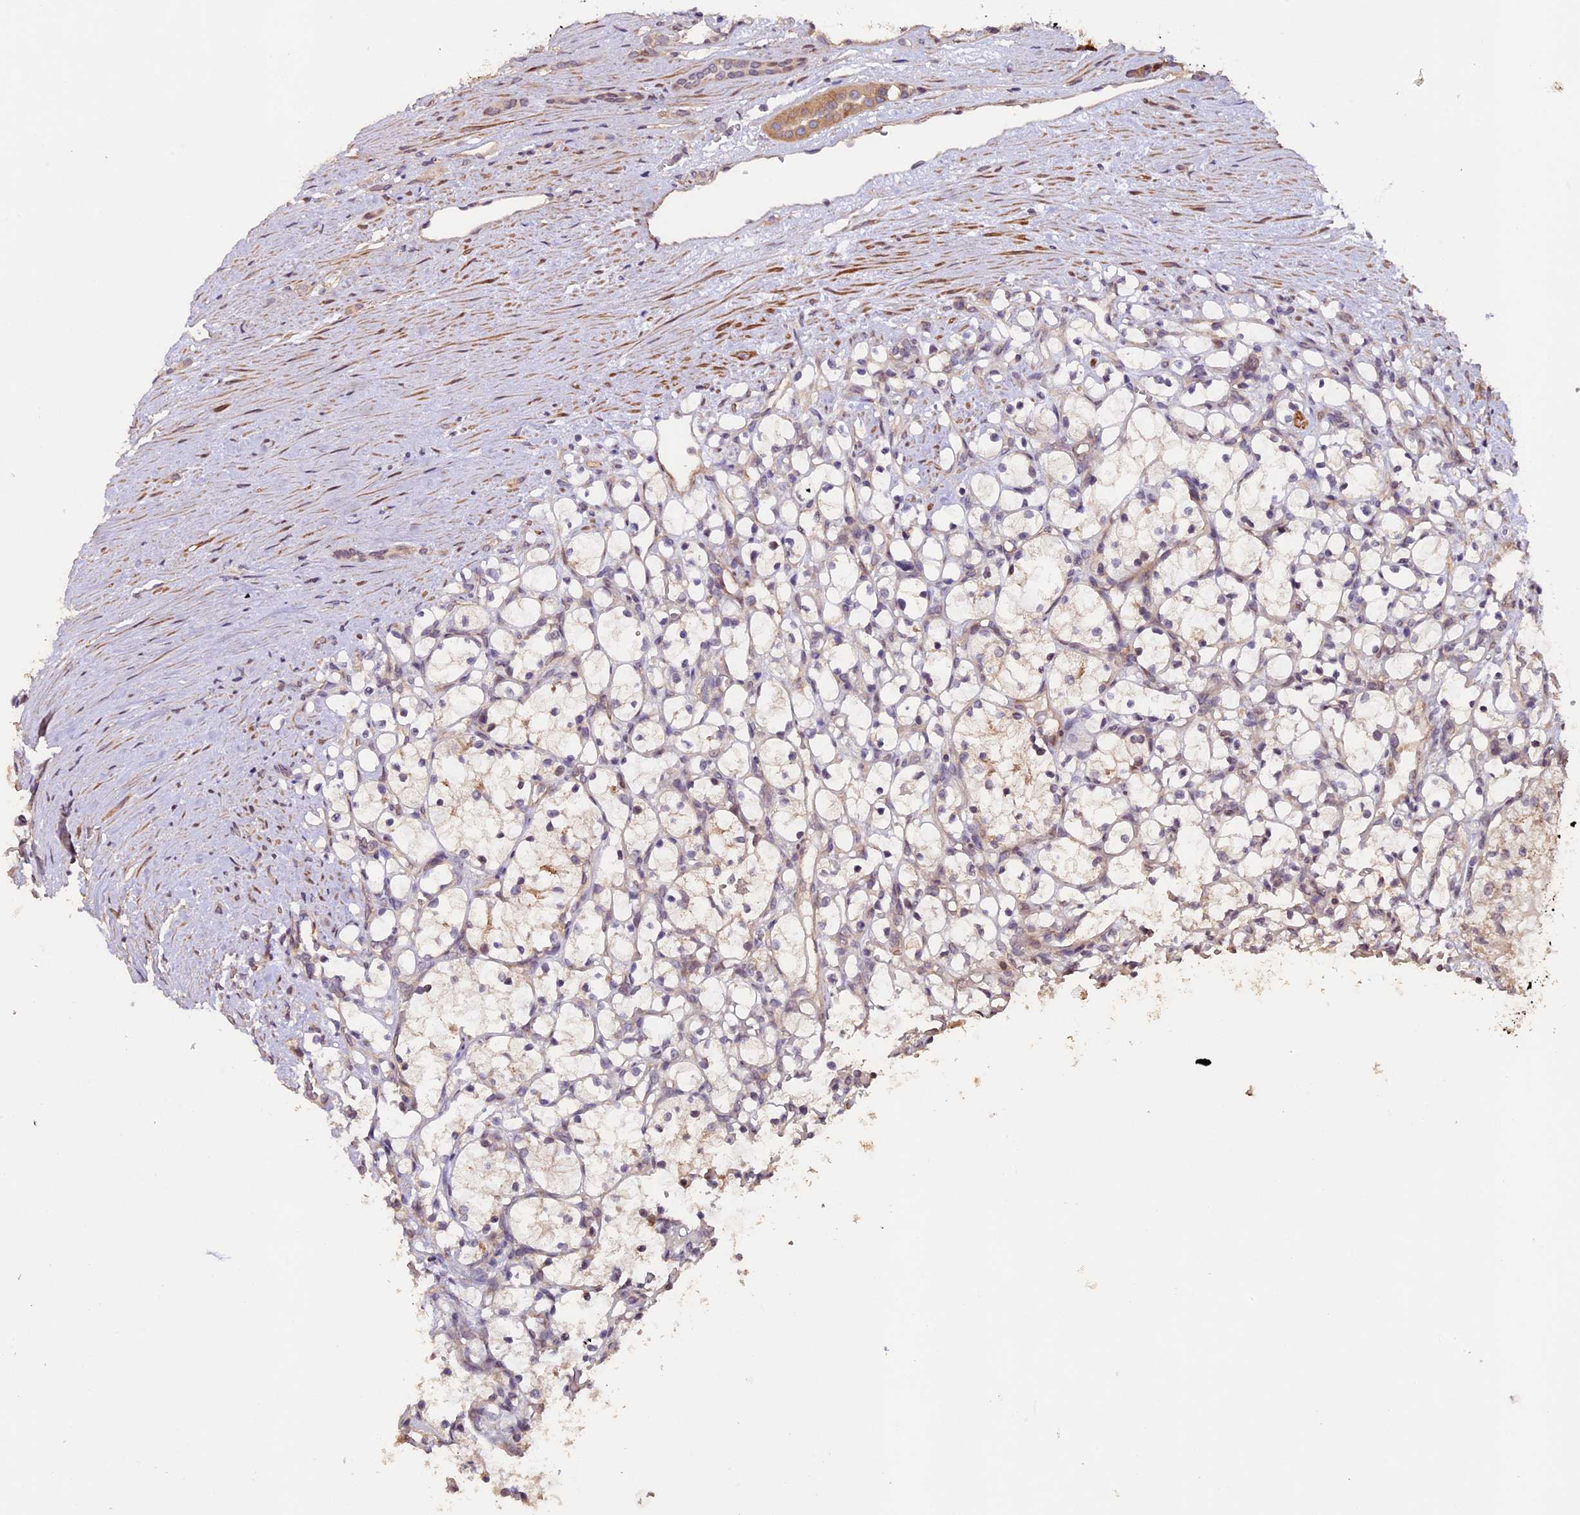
{"staining": {"intensity": "negative", "quantity": "none", "location": "none"}, "tissue": "renal cancer", "cell_type": "Tumor cells", "image_type": "cancer", "snomed": [{"axis": "morphology", "description": "Adenocarcinoma, NOS"}, {"axis": "topography", "description": "Kidney"}], "caption": "The IHC photomicrograph has no significant positivity in tumor cells of adenocarcinoma (renal) tissue. Brightfield microscopy of IHC stained with DAB (3,3'-diaminobenzidine) (brown) and hematoxylin (blue), captured at high magnification.", "gene": "GNB5", "patient": {"sex": "female", "age": 69}}